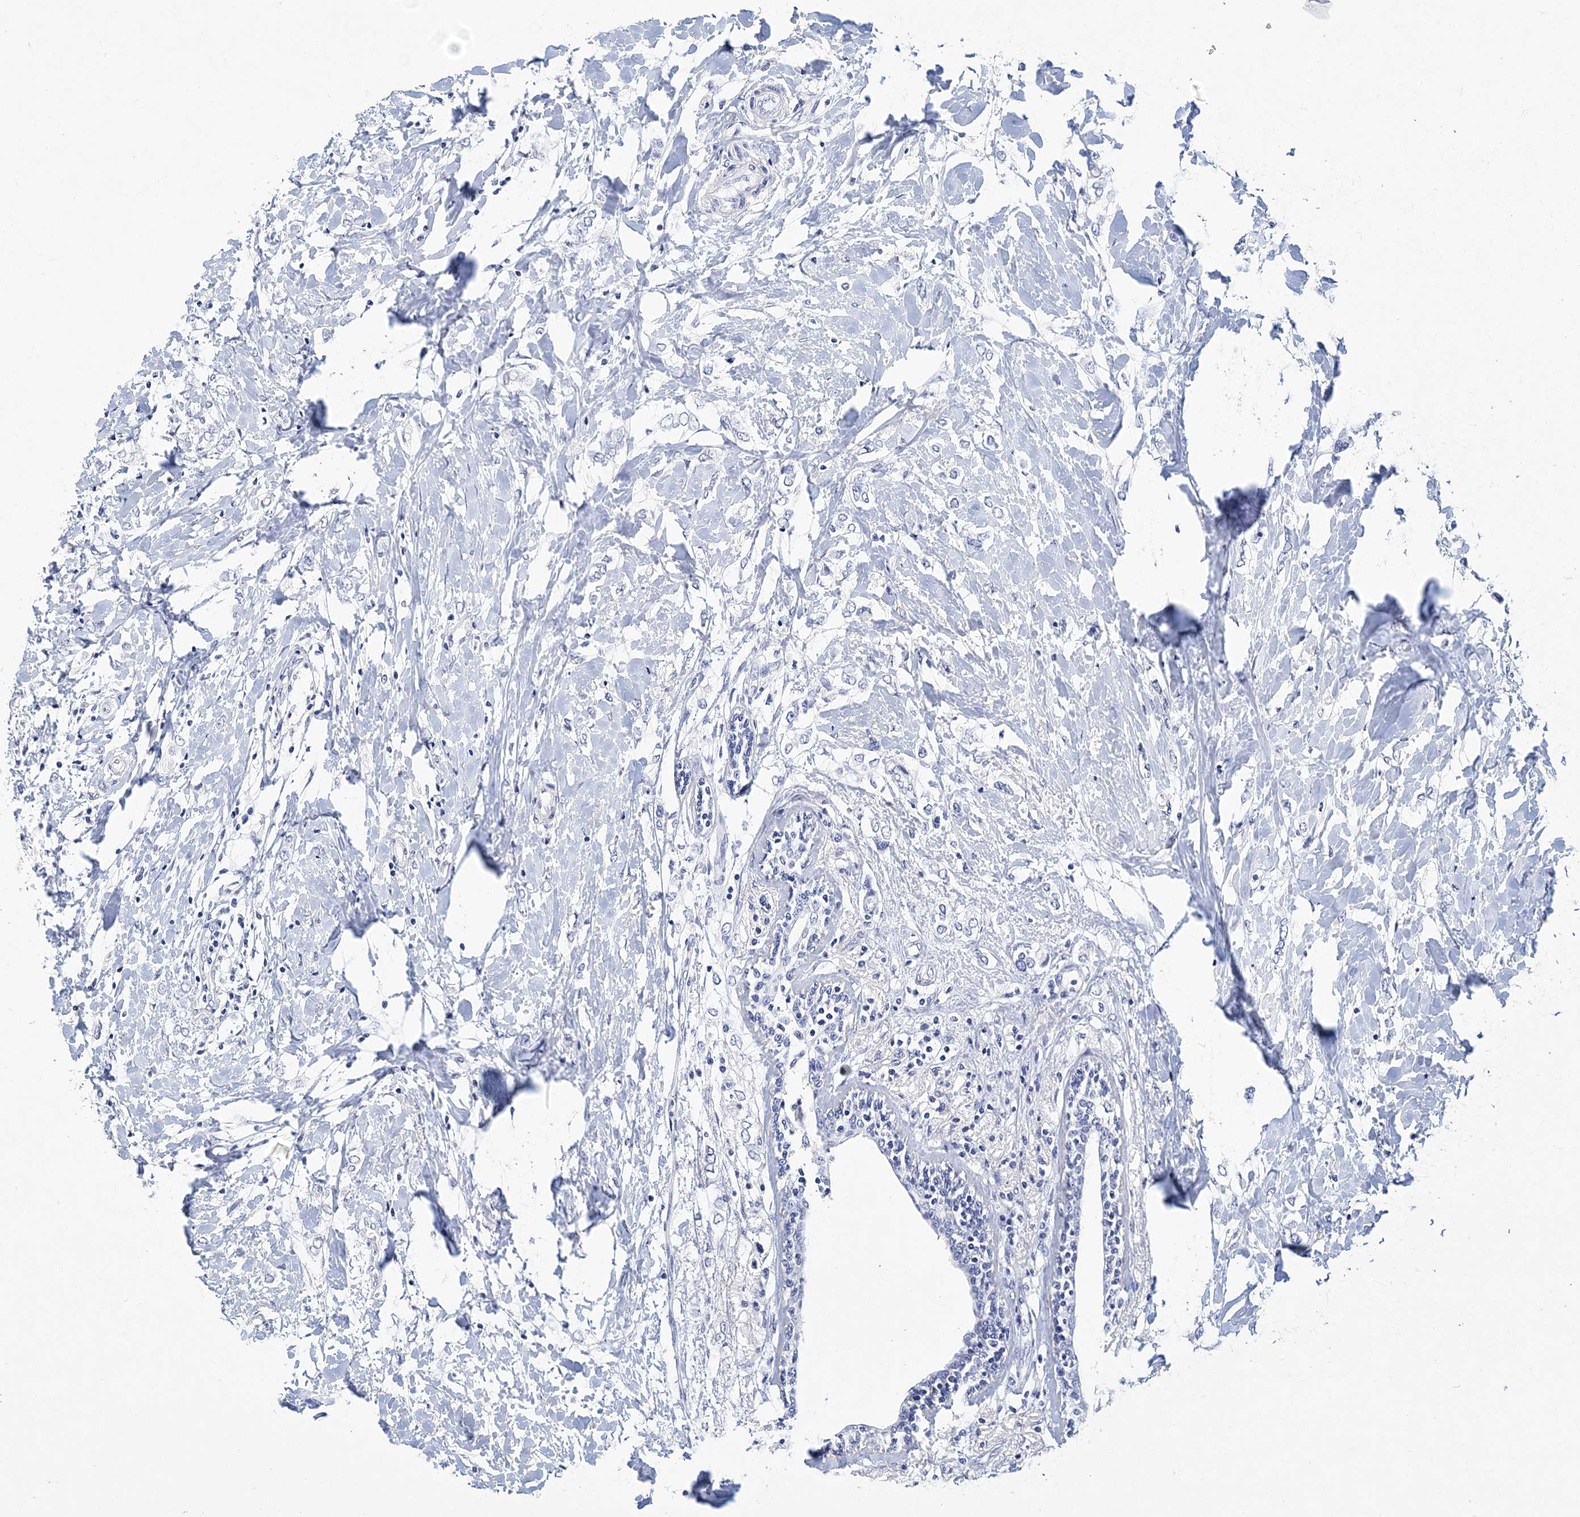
{"staining": {"intensity": "negative", "quantity": "none", "location": "none"}, "tissue": "breast cancer", "cell_type": "Tumor cells", "image_type": "cancer", "snomed": [{"axis": "morphology", "description": "Normal tissue, NOS"}, {"axis": "morphology", "description": "Lobular carcinoma"}, {"axis": "topography", "description": "Breast"}], "caption": "Protein analysis of breast cancer demonstrates no significant expression in tumor cells.", "gene": "ITGA2B", "patient": {"sex": "female", "age": 47}}